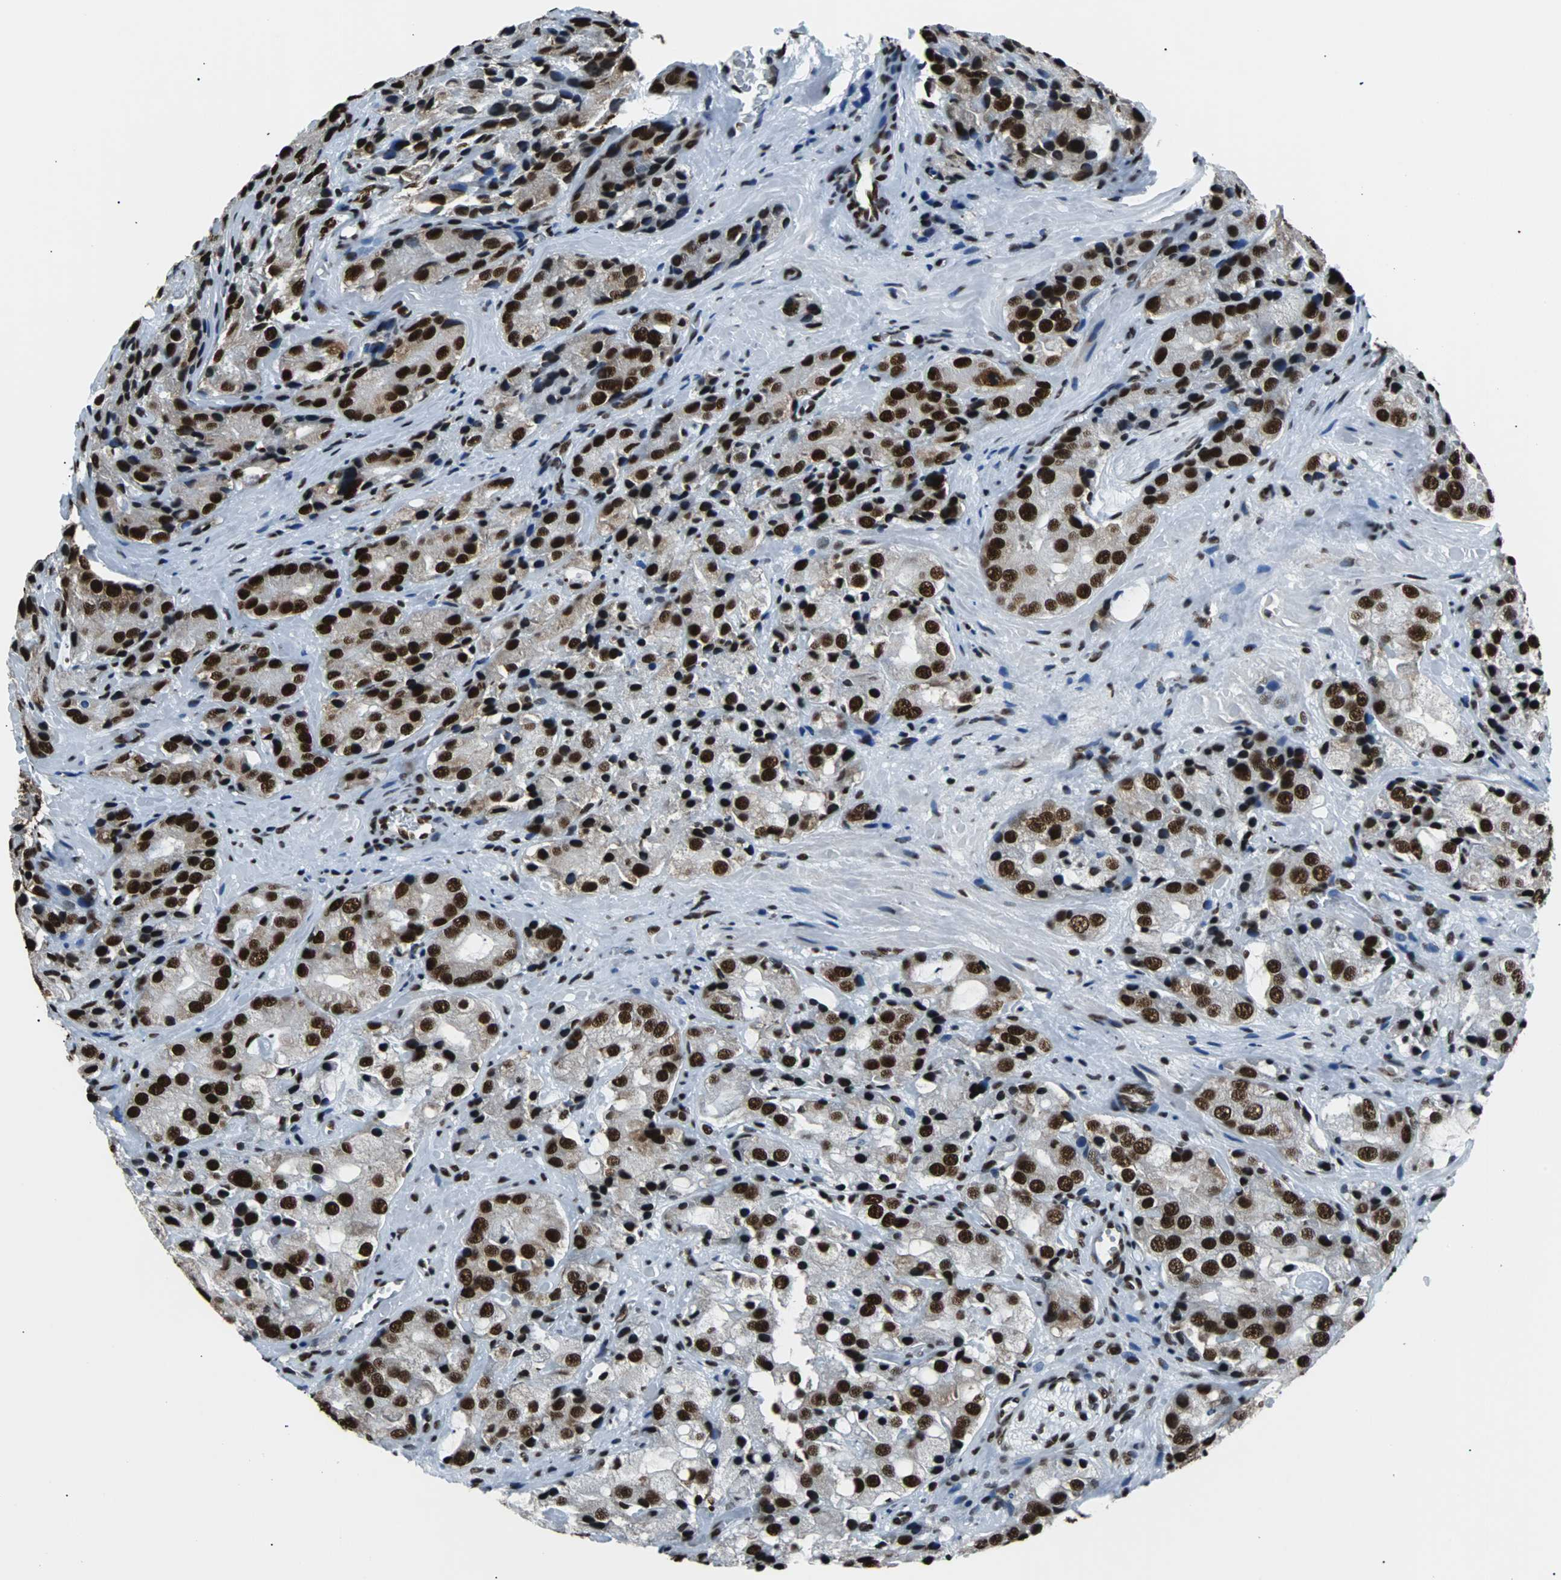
{"staining": {"intensity": "strong", "quantity": ">75%", "location": "nuclear"}, "tissue": "prostate cancer", "cell_type": "Tumor cells", "image_type": "cancer", "snomed": [{"axis": "morphology", "description": "Adenocarcinoma, High grade"}, {"axis": "topography", "description": "Prostate"}], "caption": "There is high levels of strong nuclear positivity in tumor cells of prostate cancer, as demonstrated by immunohistochemical staining (brown color).", "gene": "FUBP1", "patient": {"sex": "male", "age": 70}}